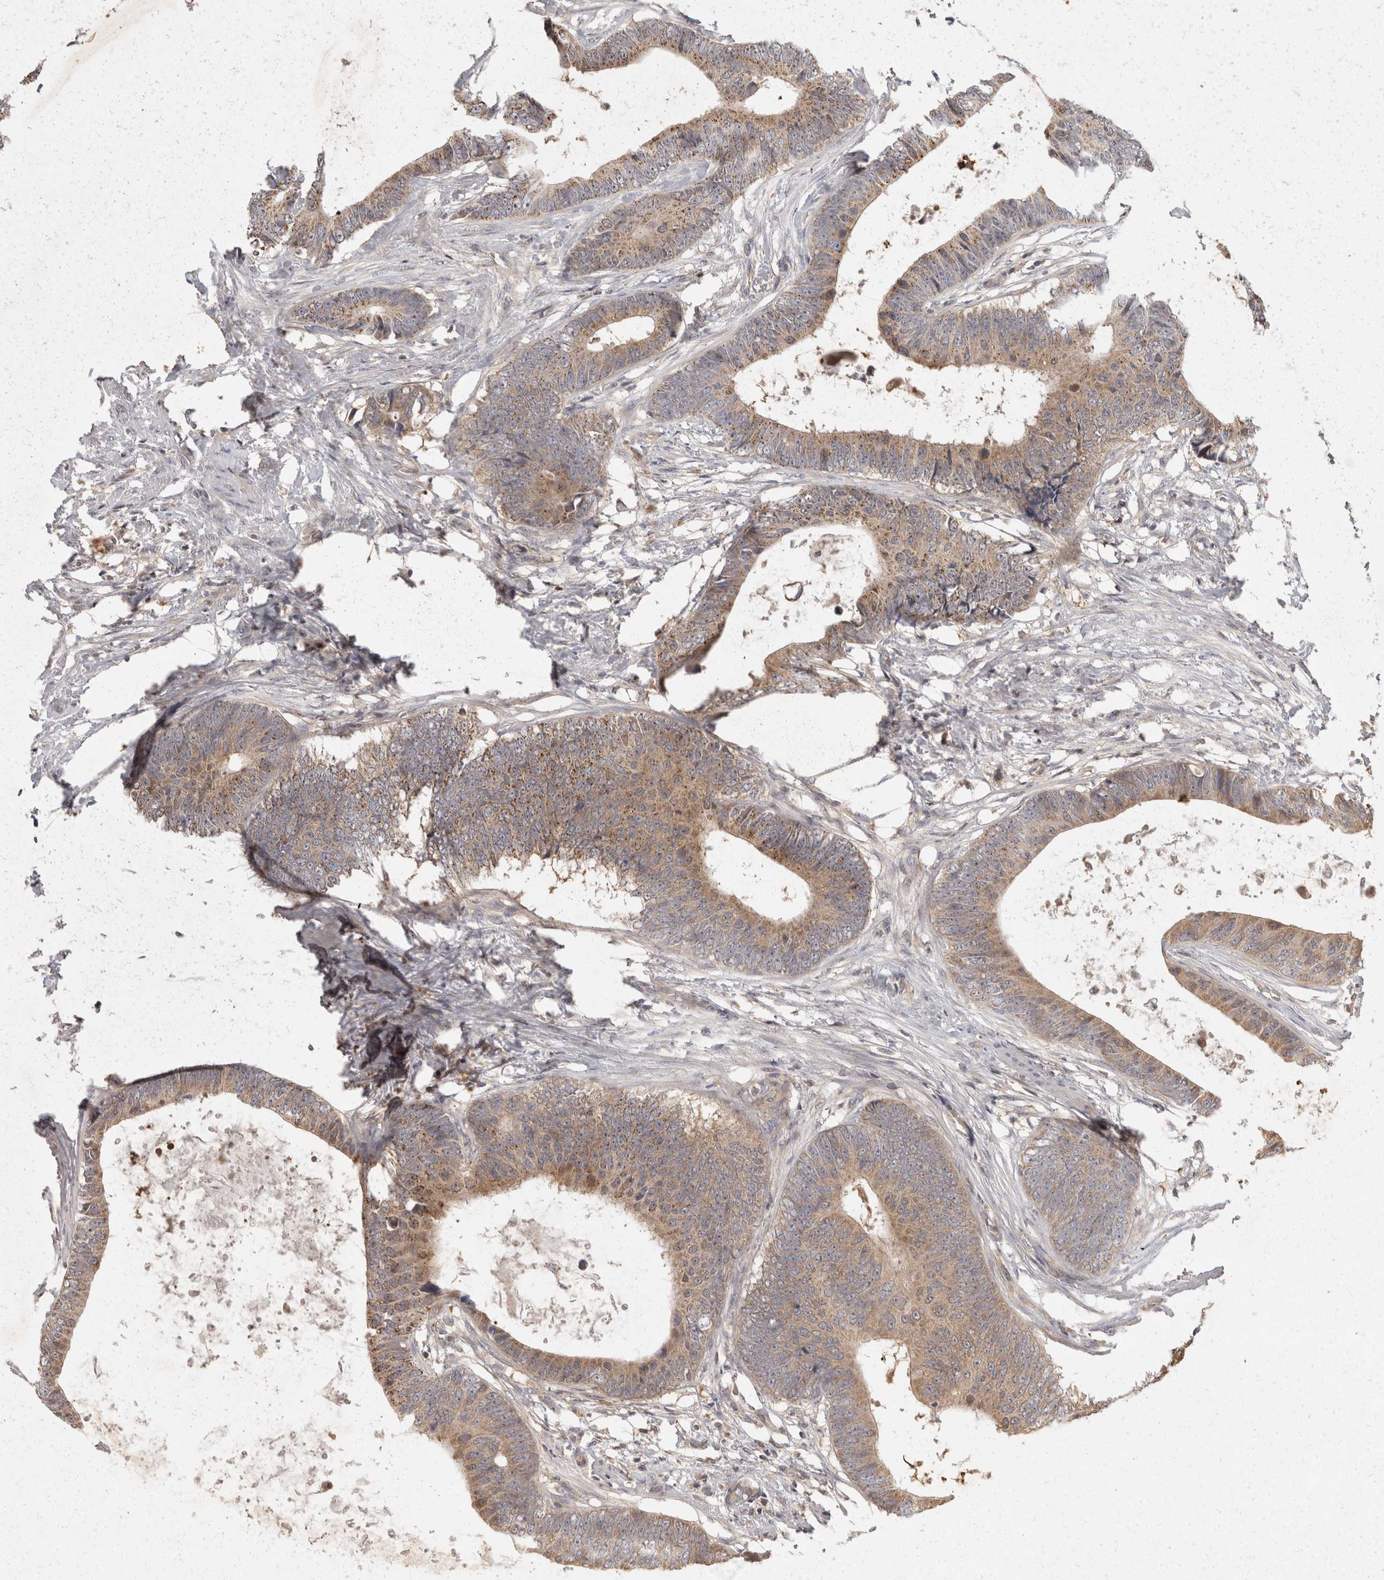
{"staining": {"intensity": "moderate", "quantity": ">75%", "location": "cytoplasmic/membranous"}, "tissue": "colorectal cancer", "cell_type": "Tumor cells", "image_type": "cancer", "snomed": [{"axis": "morphology", "description": "Adenocarcinoma, NOS"}, {"axis": "topography", "description": "Colon"}], "caption": "The image shows staining of colorectal adenocarcinoma, revealing moderate cytoplasmic/membranous protein positivity (brown color) within tumor cells.", "gene": "ACAT2", "patient": {"sex": "male", "age": 56}}